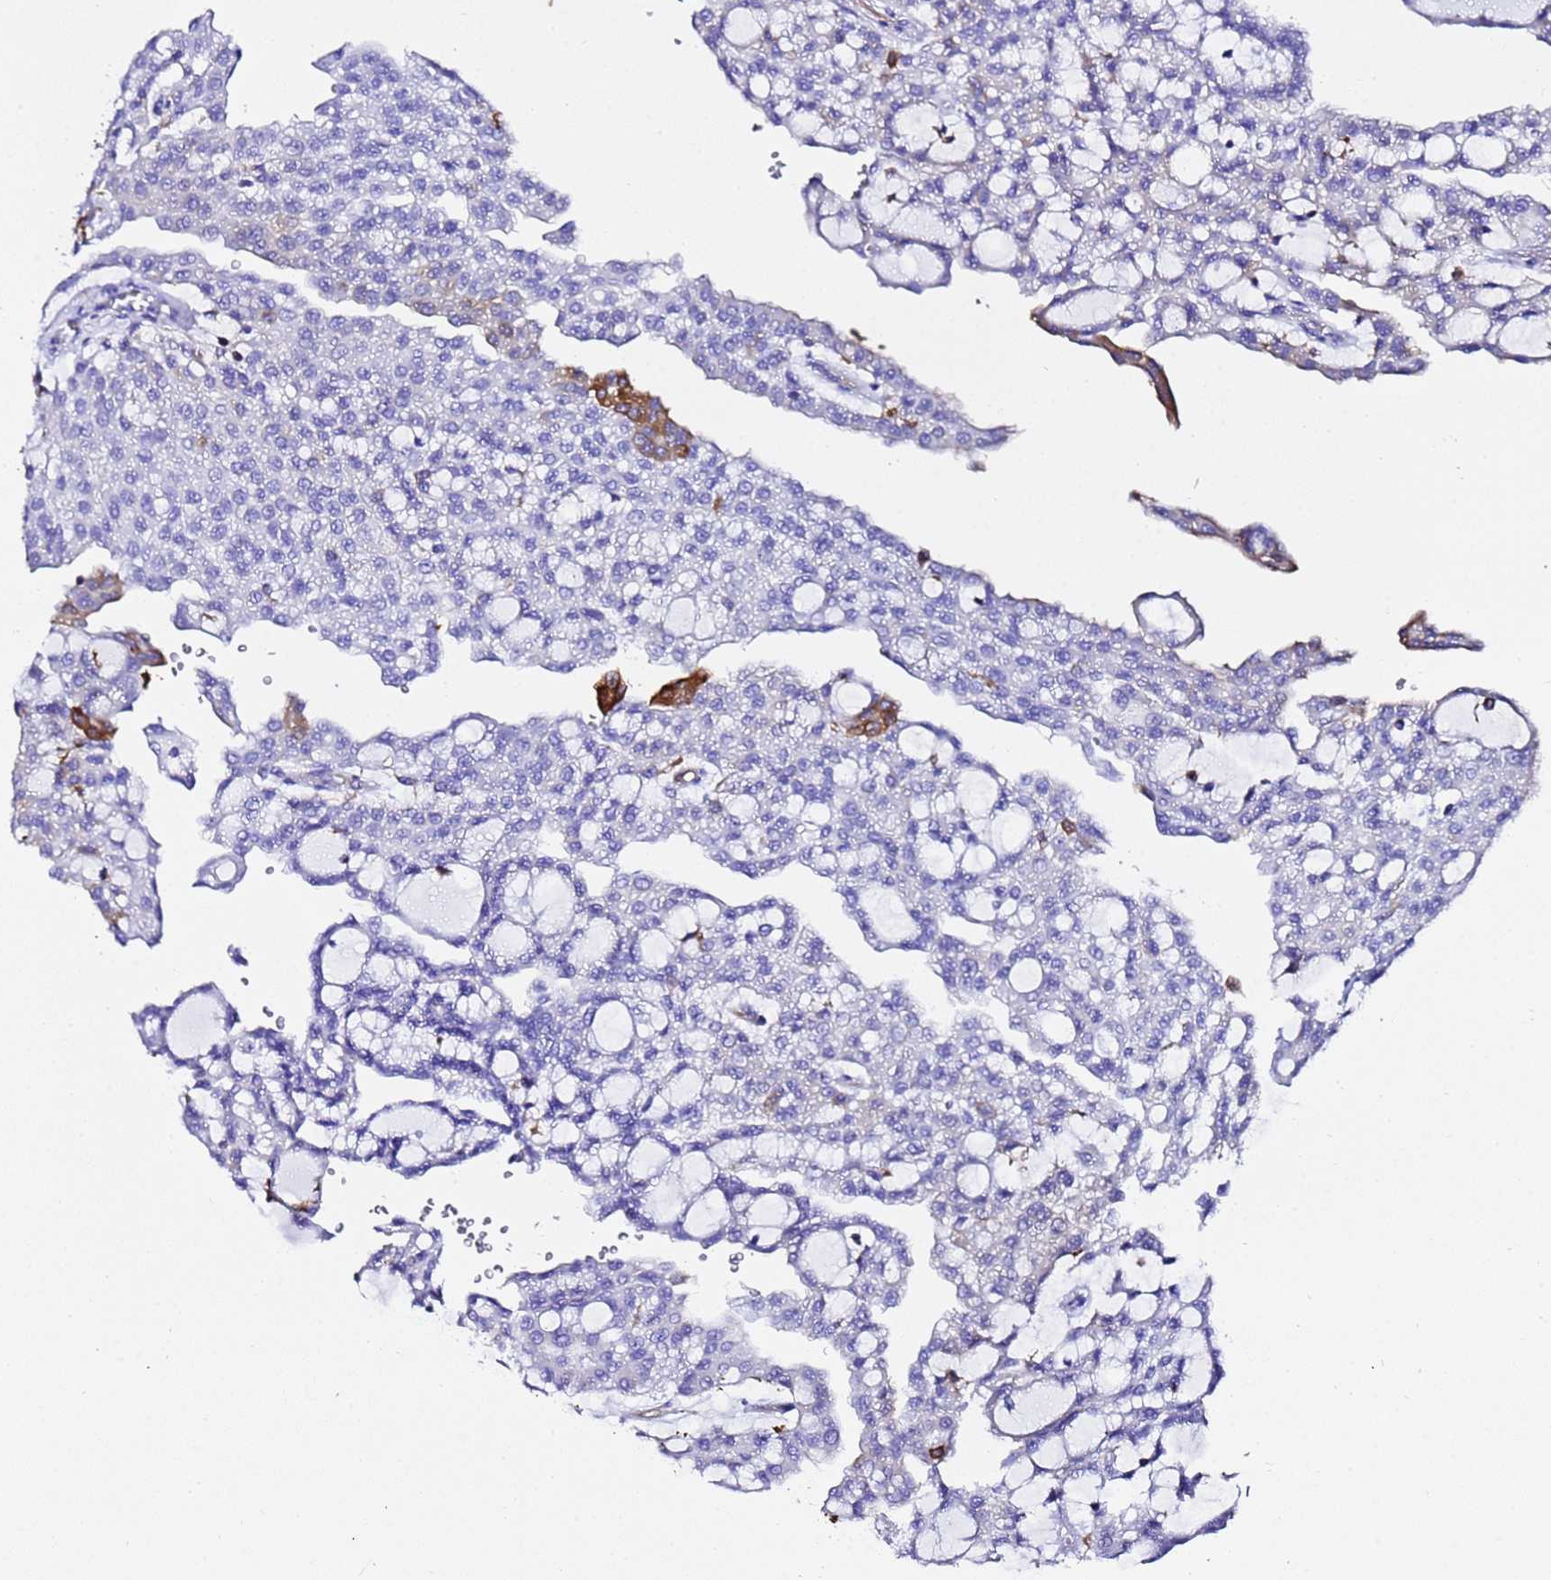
{"staining": {"intensity": "strong", "quantity": "<25%", "location": "cytoplasmic/membranous"}, "tissue": "renal cancer", "cell_type": "Tumor cells", "image_type": "cancer", "snomed": [{"axis": "morphology", "description": "Adenocarcinoma, NOS"}, {"axis": "topography", "description": "Kidney"}], "caption": "Renal cancer (adenocarcinoma) stained with a protein marker reveals strong staining in tumor cells.", "gene": "FTL", "patient": {"sex": "male", "age": 63}}